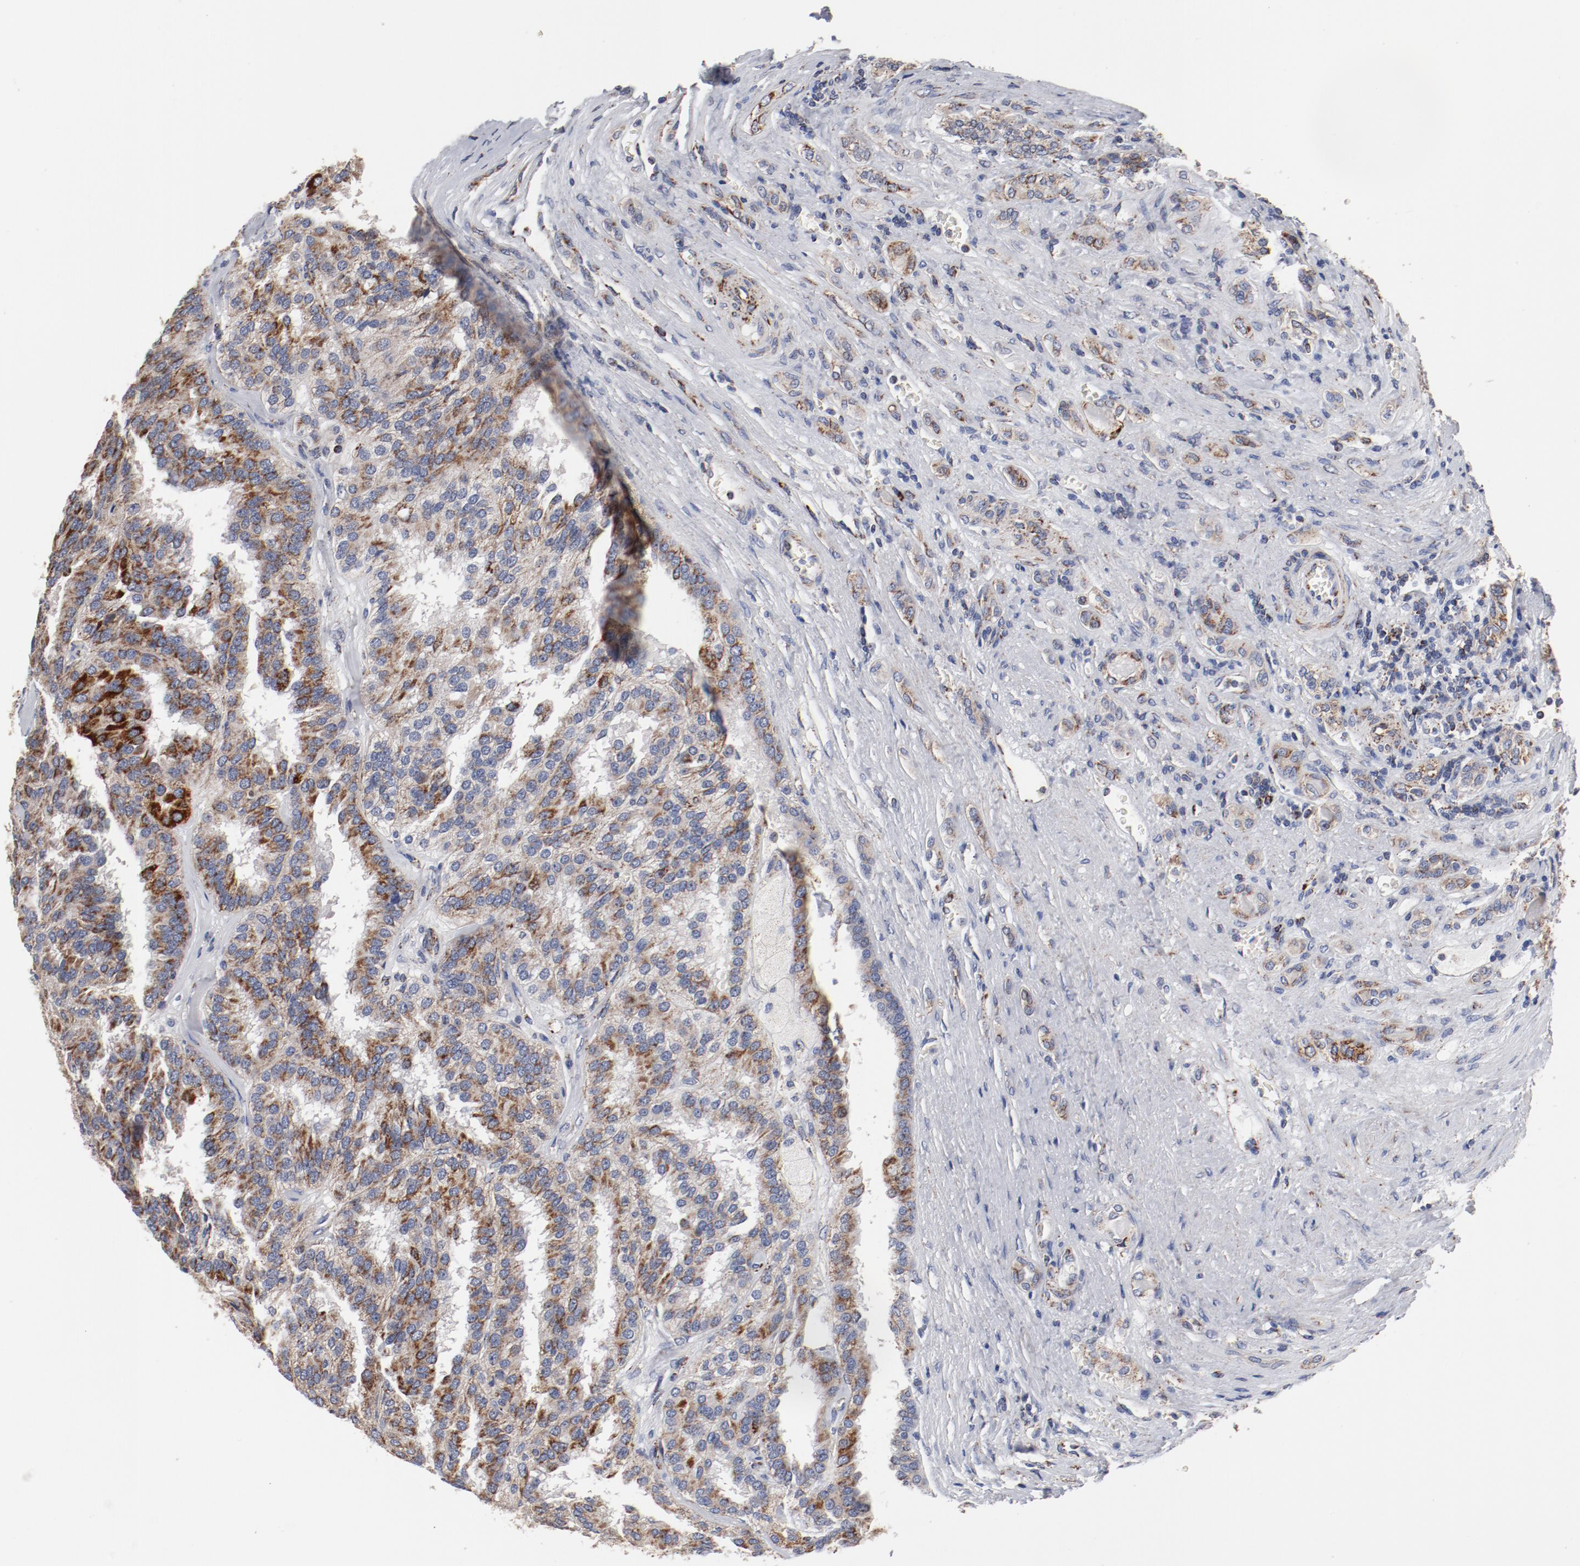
{"staining": {"intensity": "strong", "quantity": ">75%", "location": "cytoplasmic/membranous"}, "tissue": "renal cancer", "cell_type": "Tumor cells", "image_type": "cancer", "snomed": [{"axis": "morphology", "description": "Adenocarcinoma, NOS"}, {"axis": "topography", "description": "Kidney"}], "caption": "Renal adenocarcinoma stained for a protein shows strong cytoplasmic/membranous positivity in tumor cells.", "gene": "NDUFV2", "patient": {"sex": "male", "age": 46}}